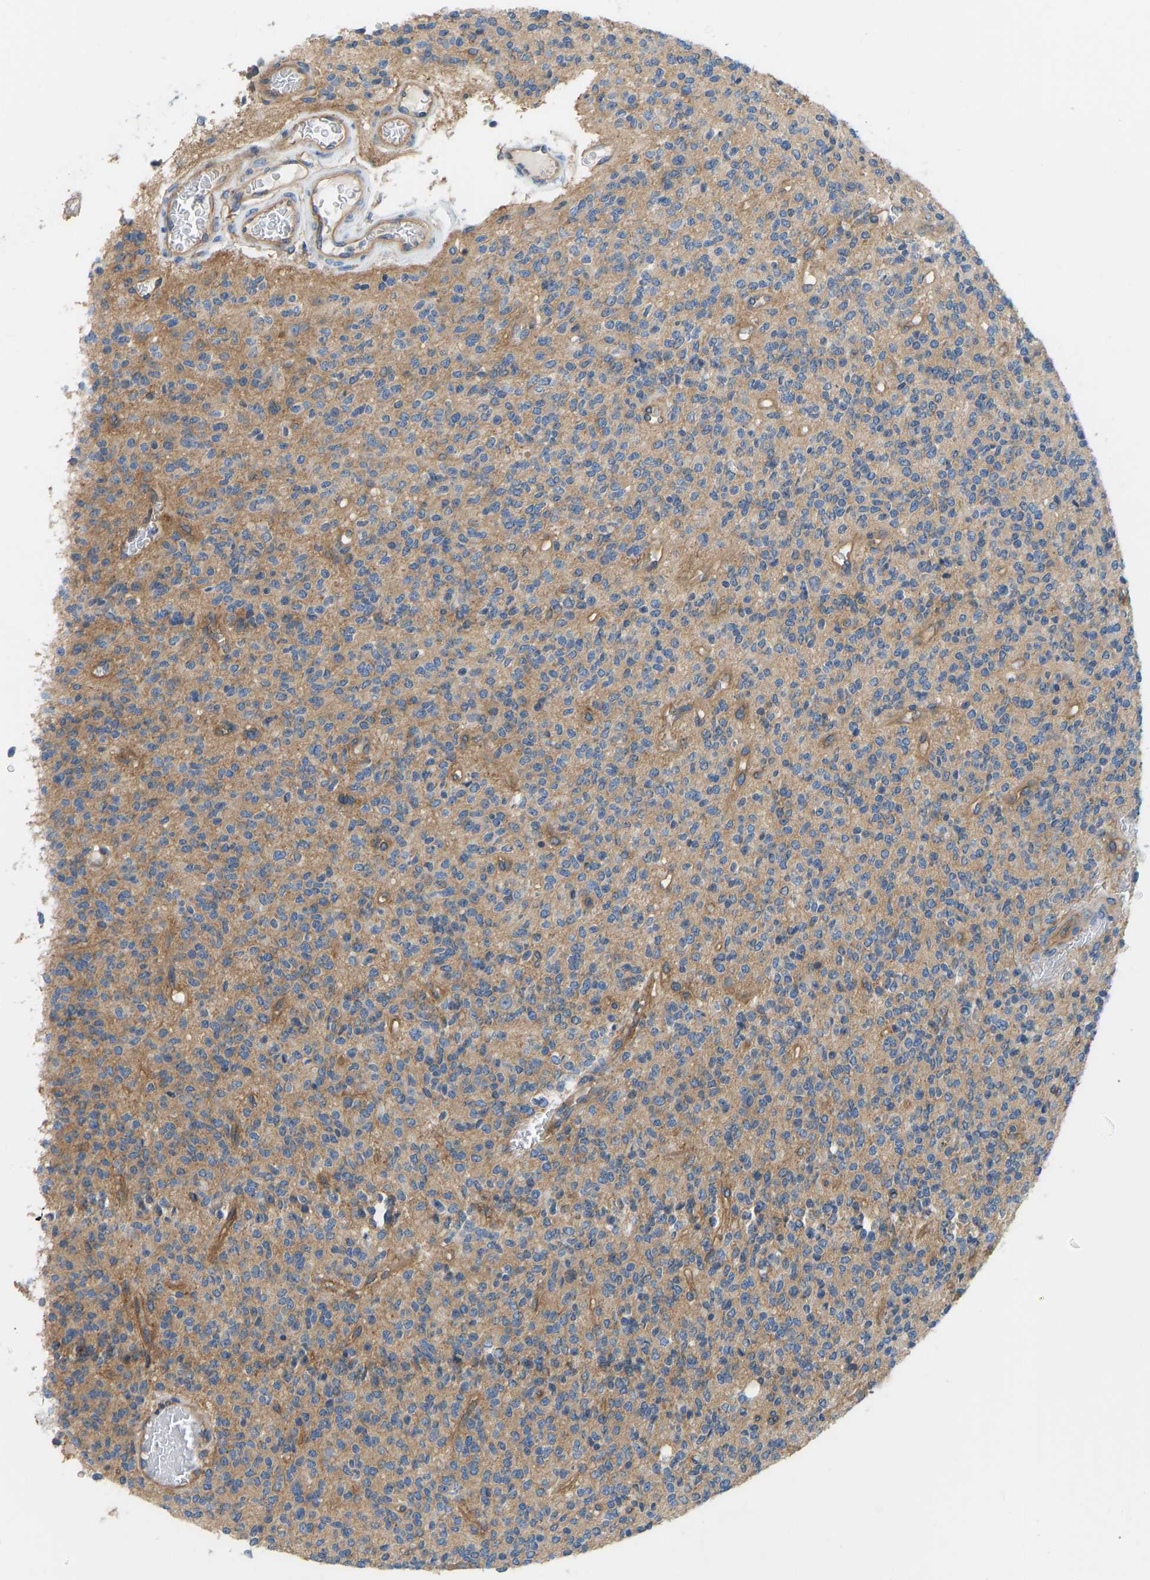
{"staining": {"intensity": "weak", "quantity": ">75%", "location": "cytoplasmic/membranous"}, "tissue": "glioma", "cell_type": "Tumor cells", "image_type": "cancer", "snomed": [{"axis": "morphology", "description": "Glioma, malignant, High grade"}, {"axis": "topography", "description": "Brain"}], "caption": "Immunohistochemistry micrograph of glioma stained for a protein (brown), which shows low levels of weak cytoplasmic/membranous positivity in approximately >75% of tumor cells.", "gene": "CHAD", "patient": {"sex": "male", "age": 34}}